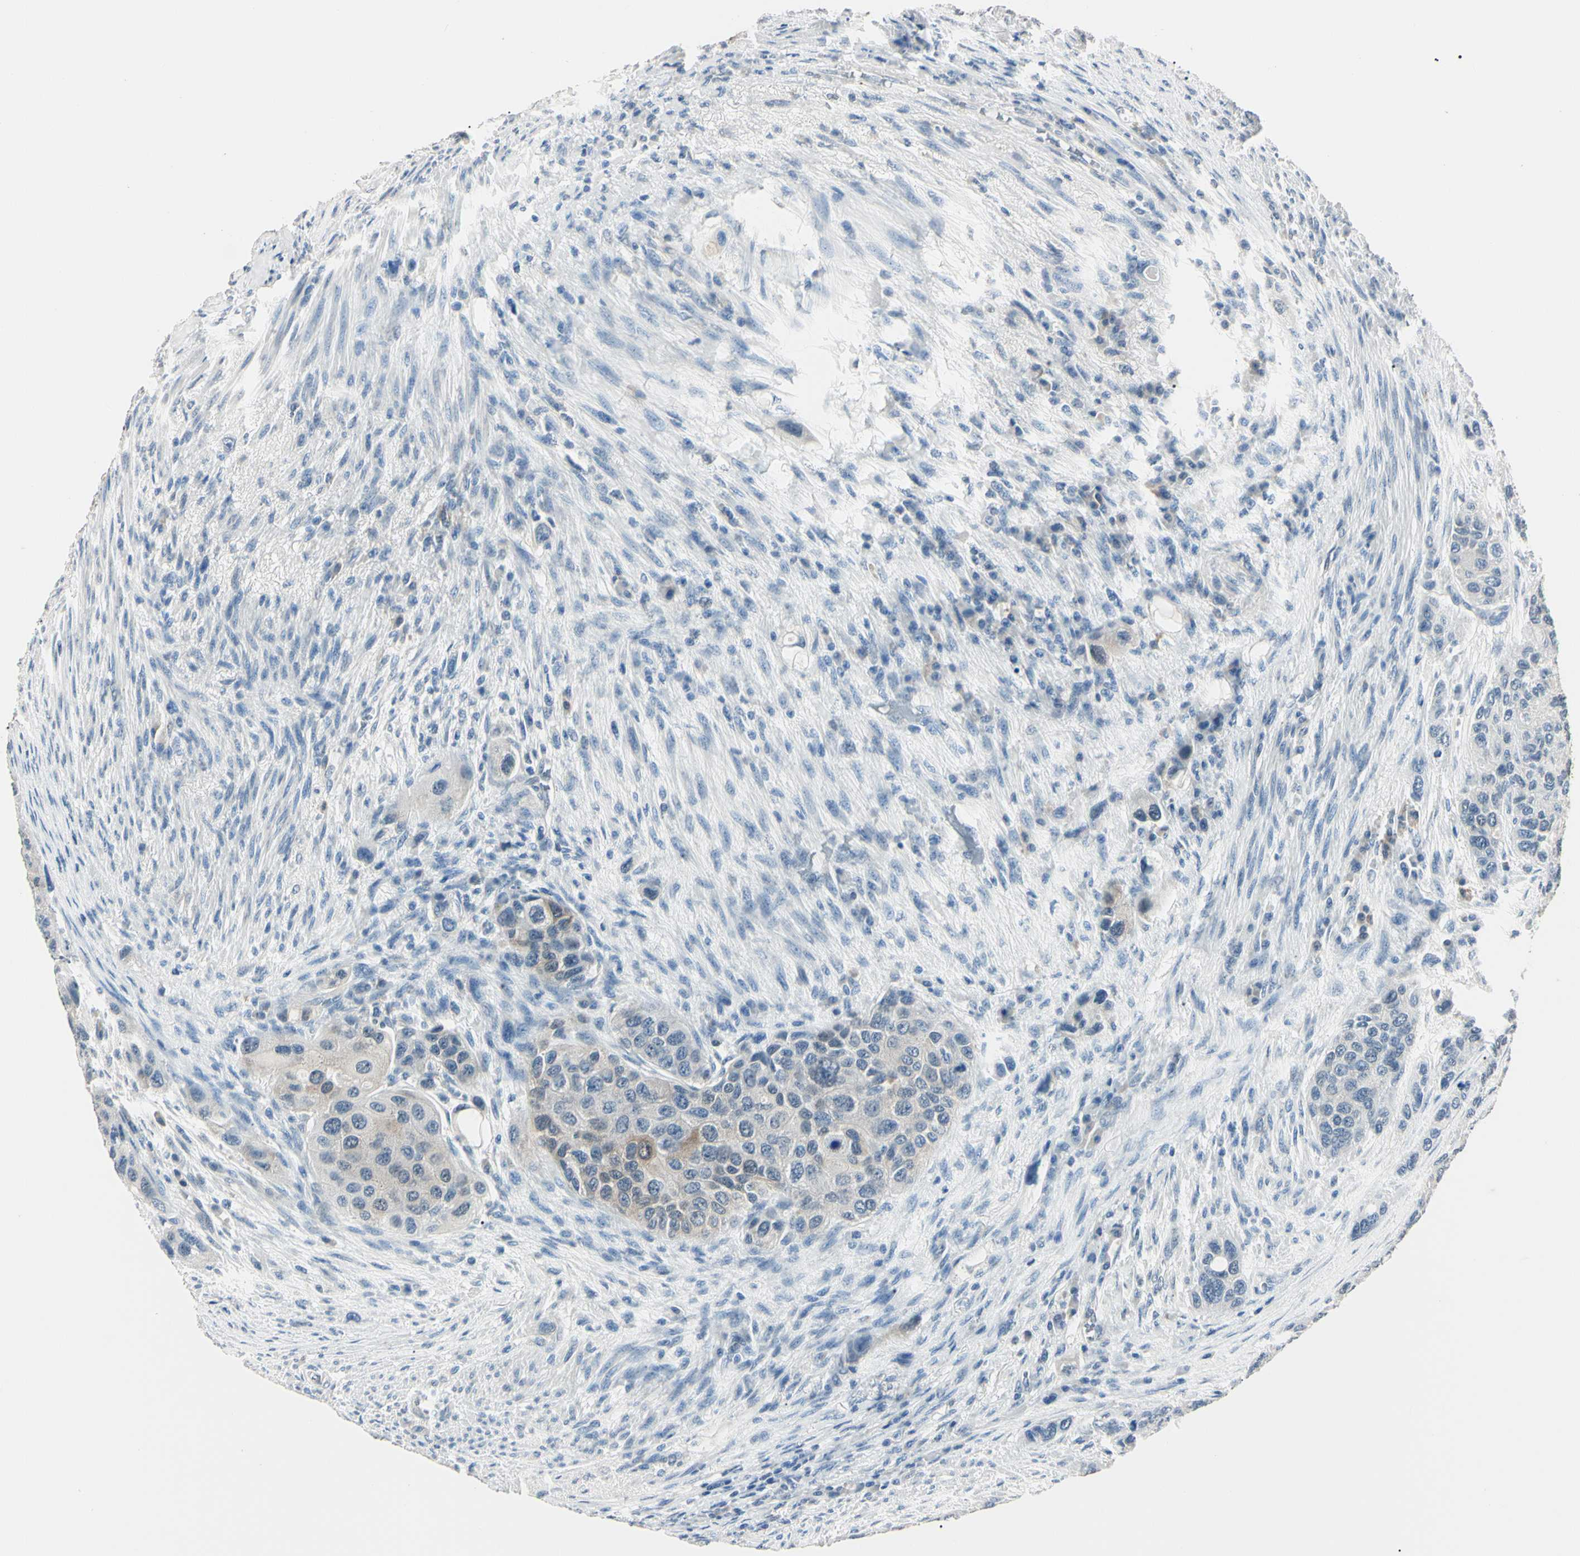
{"staining": {"intensity": "weak", "quantity": "<25%", "location": "cytoplasmic/membranous"}, "tissue": "urothelial cancer", "cell_type": "Tumor cells", "image_type": "cancer", "snomed": [{"axis": "morphology", "description": "Urothelial carcinoma, High grade"}, {"axis": "topography", "description": "Urinary bladder"}], "caption": "IHC of high-grade urothelial carcinoma demonstrates no expression in tumor cells.", "gene": "AKR1C3", "patient": {"sex": "female", "age": 56}}